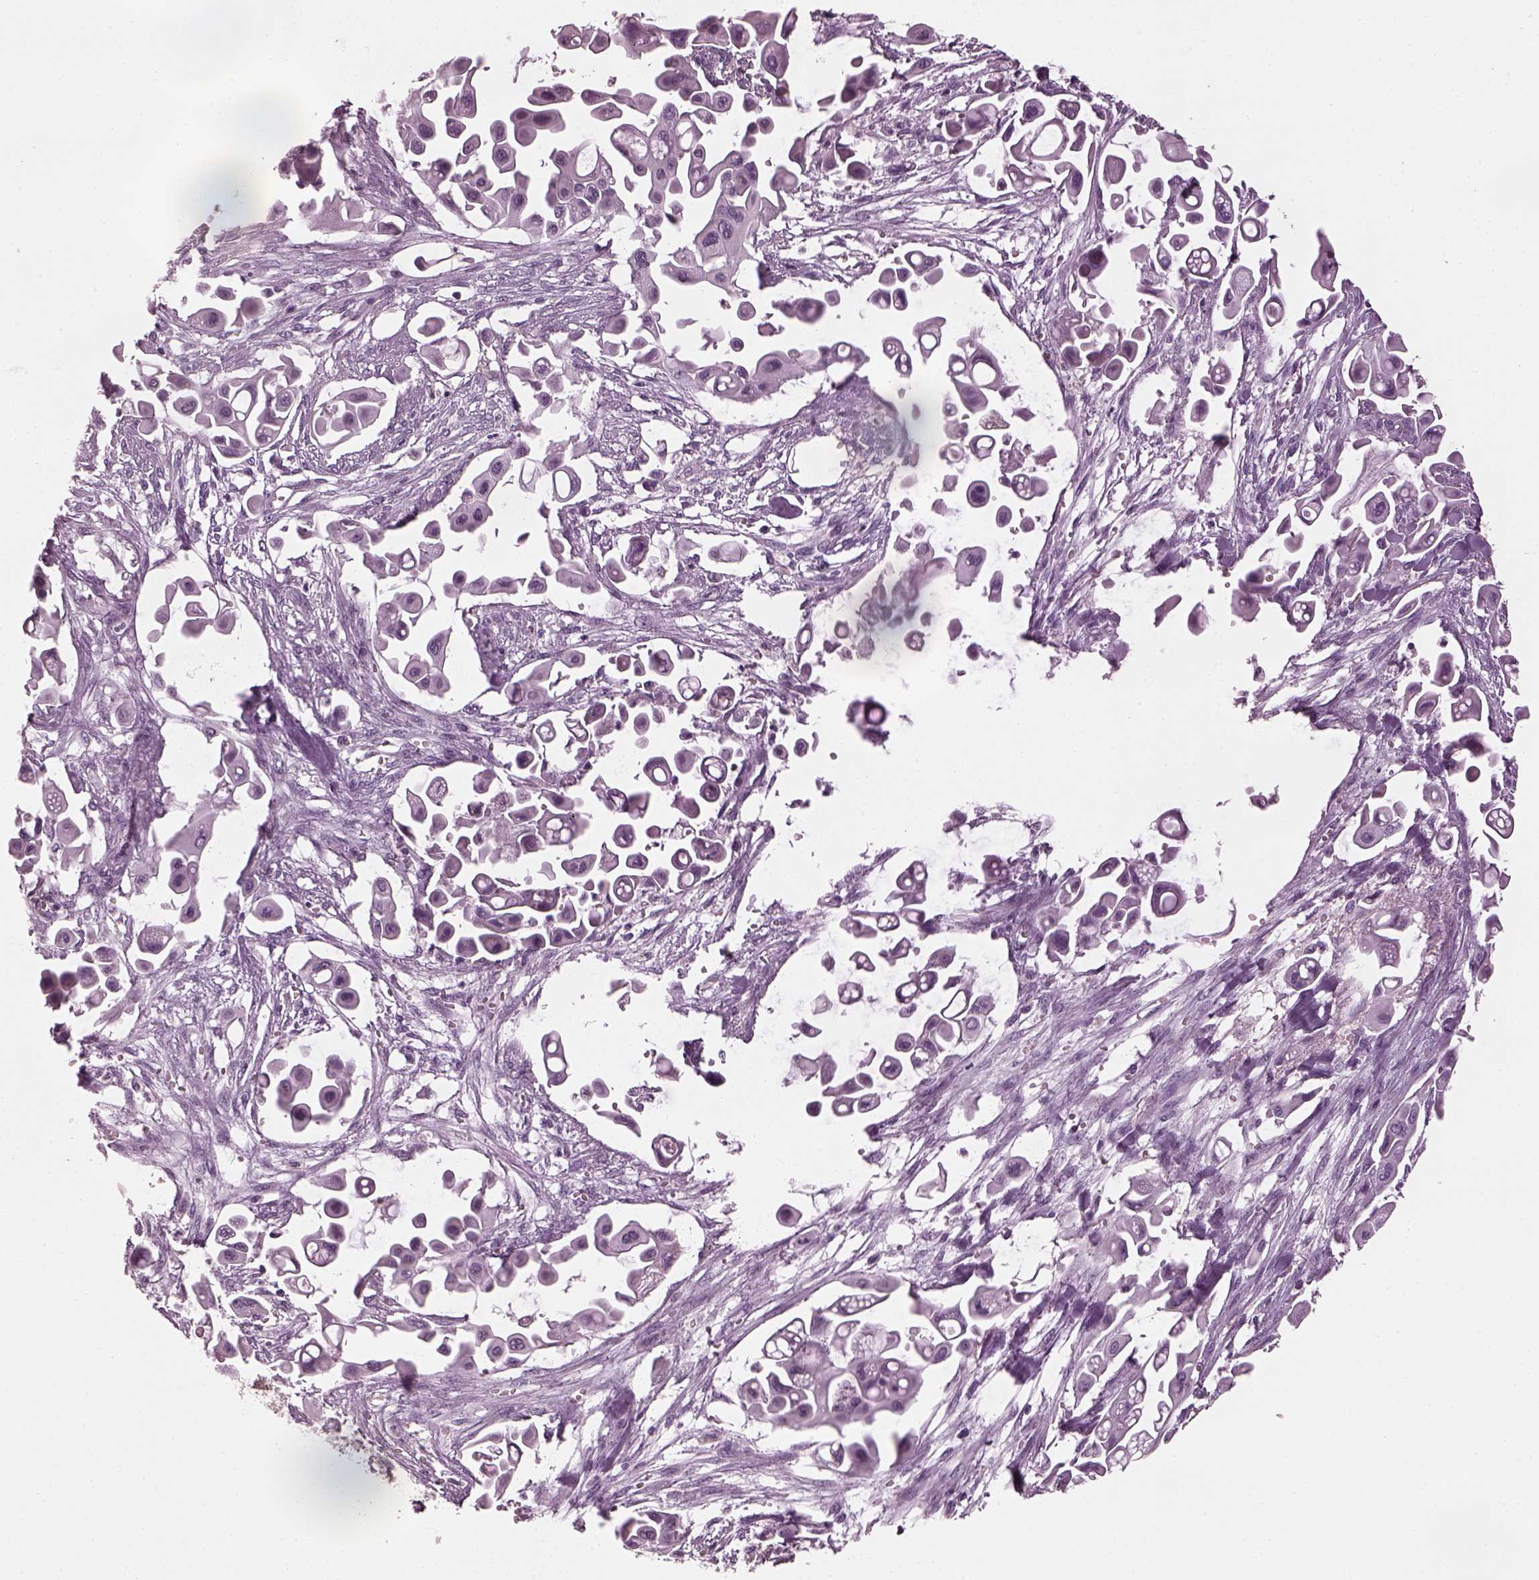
{"staining": {"intensity": "negative", "quantity": "none", "location": "none"}, "tissue": "pancreatic cancer", "cell_type": "Tumor cells", "image_type": "cancer", "snomed": [{"axis": "morphology", "description": "Adenocarcinoma, NOS"}, {"axis": "topography", "description": "Pancreas"}], "caption": "A micrograph of human pancreatic adenocarcinoma is negative for staining in tumor cells. The staining was performed using DAB to visualize the protein expression in brown, while the nuclei were stained in blue with hematoxylin (Magnification: 20x).", "gene": "SLC6A17", "patient": {"sex": "male", "age": 50}}